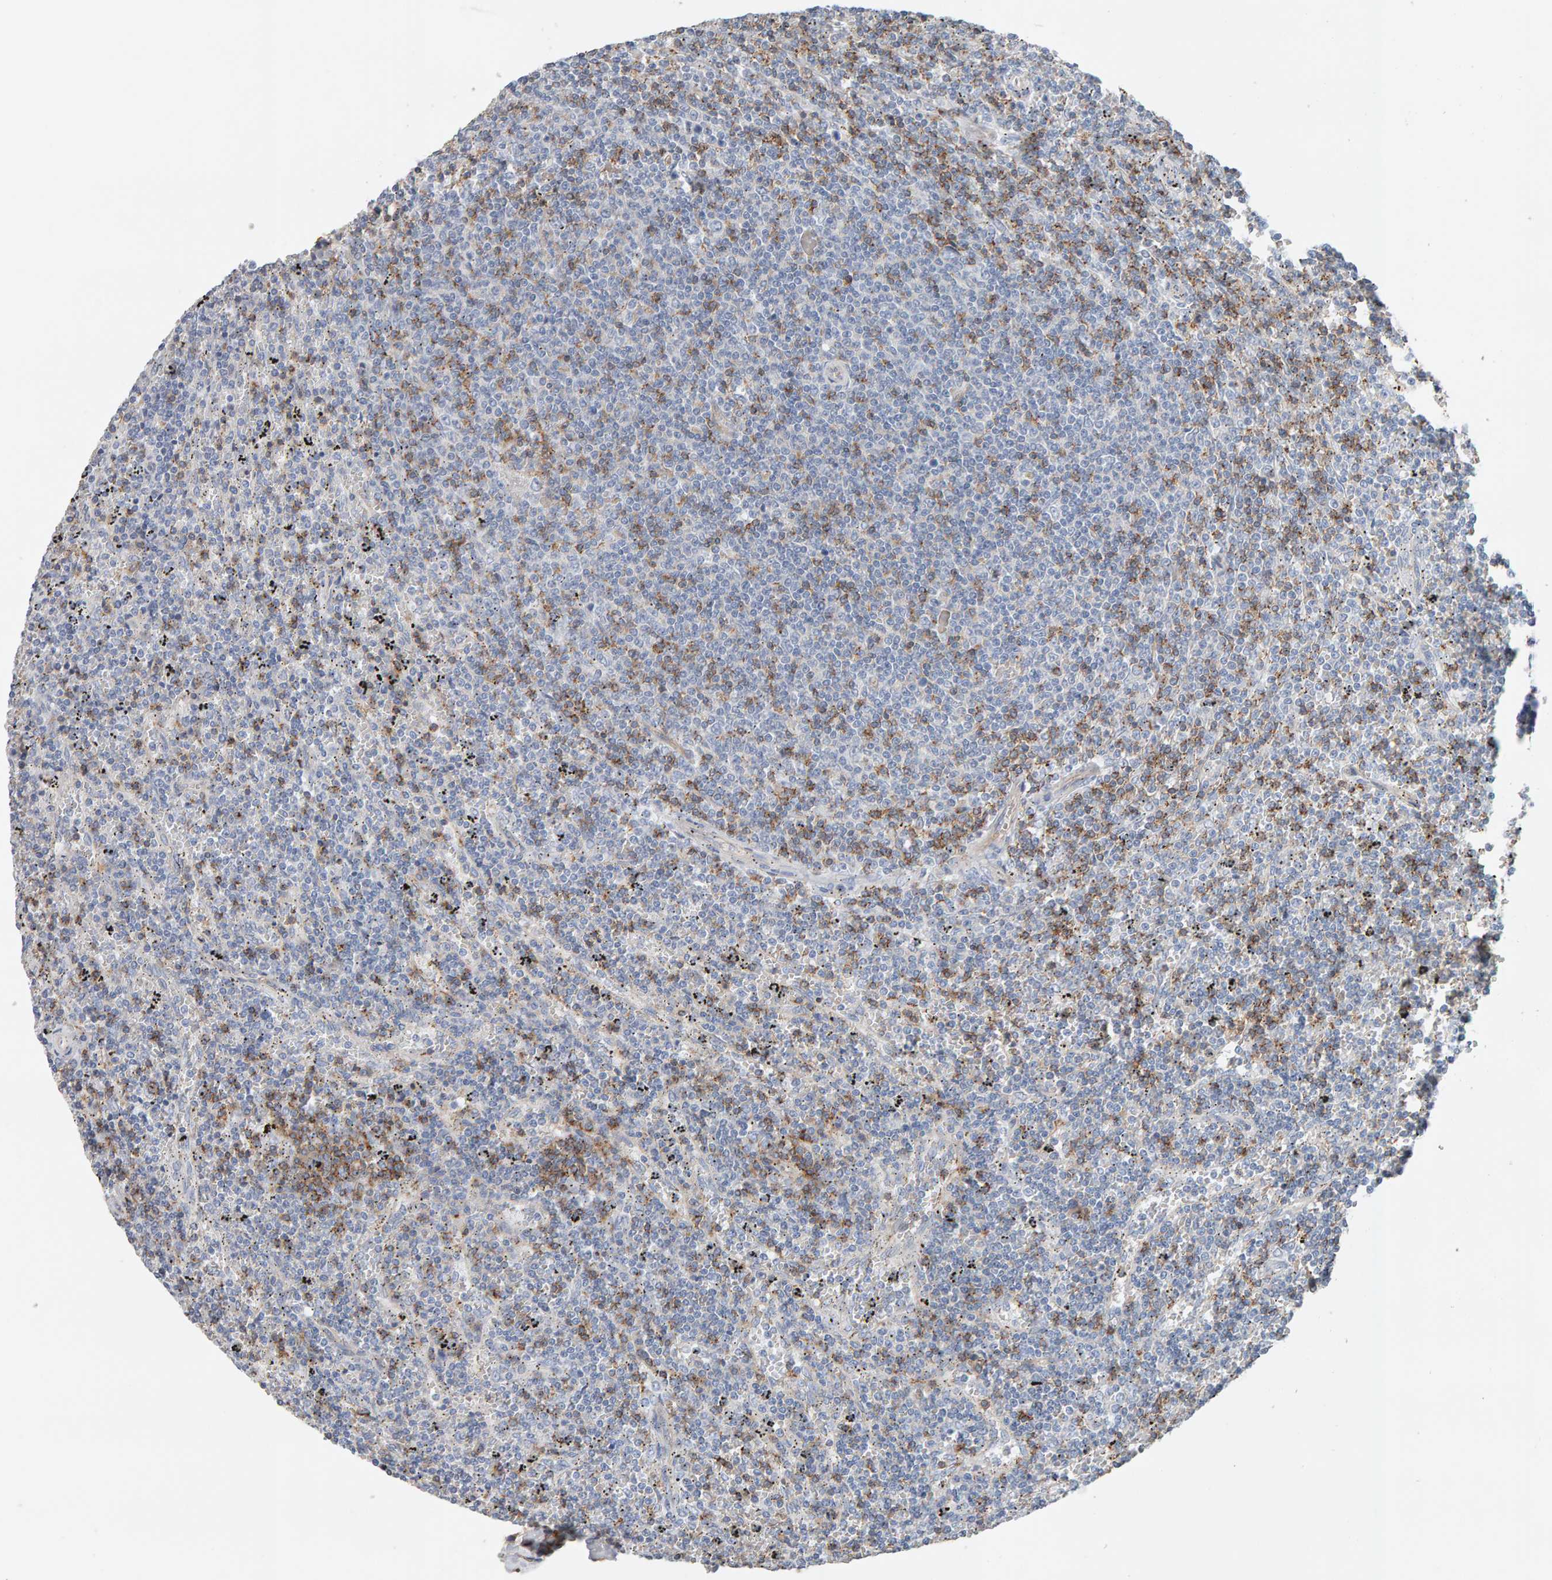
{"staining": {"intensity": "moderate", "quantity": "<25%", "location": "cytoplasmic/membranous"}, "tissue": "lymphoma", "cell_type": "Tumor cells", "image_type": "cancer", "snomed": [{"axis": "morphology", "description": "Malignant lymphoma, non-Hodgkin's type, Low grade"}, {"axis": "topography", "description": "Spleen"}], "caption": "Lymphoma stained for a protein (brown) displays moderate cytoplasmic/membranous positive positivity in approximately <25% of tumor cells.", "gene": "FYN", "patient": {"sex": "female", "age": 50}}